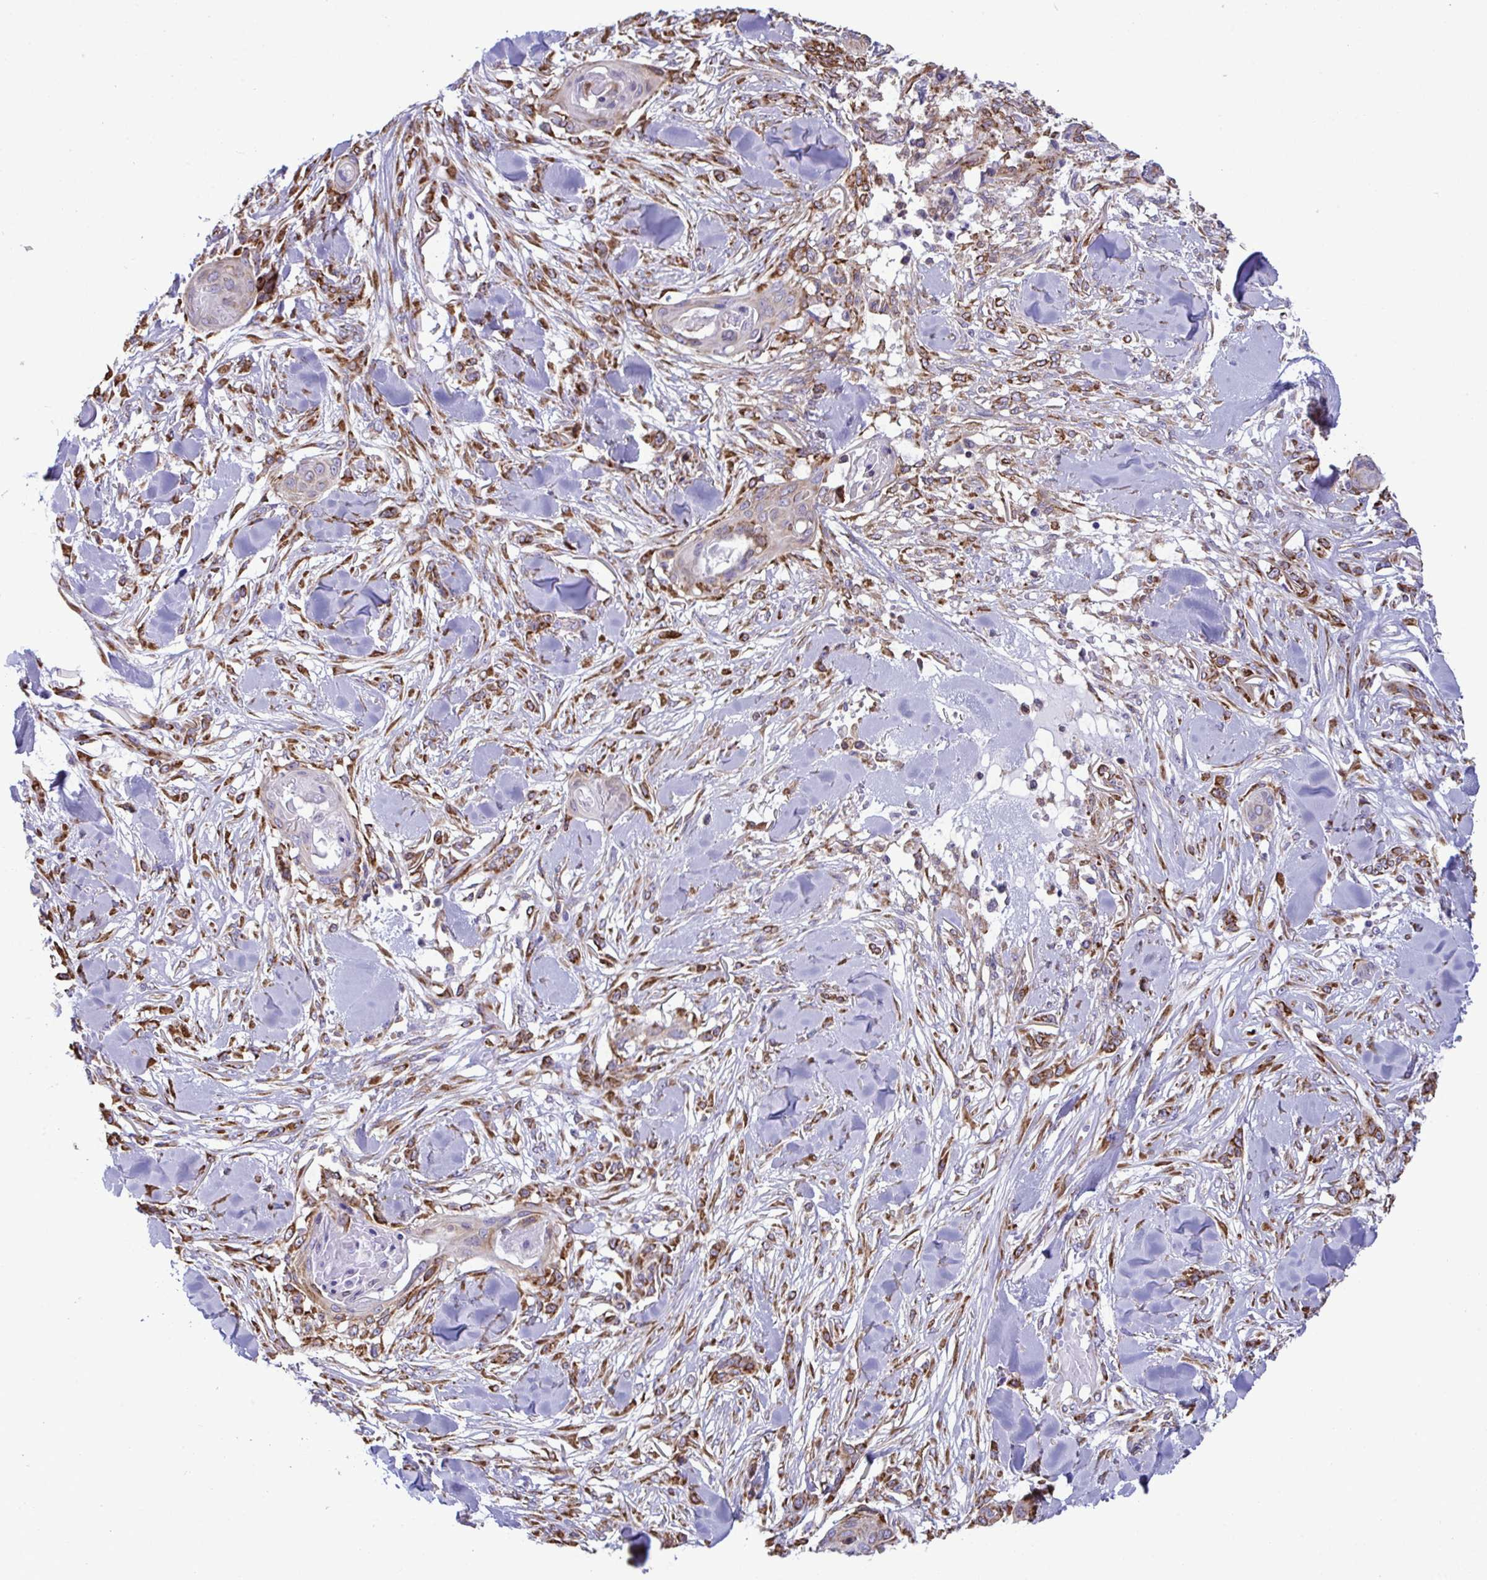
{"staining": {"intensity": "strong", "quantity": "25%-75%", "location": "cytoplasmic/membranous"}, "tissue": "skin cancer", "cell_type": "Tumor cells", "image_type": "cancer", "snomed": [{"axis": "morphology", "description": "Squamous cell carcinoma, NOS"}, {"axis": "topography", "description": "Skin"}], "caption": "DAB immunohistochemical staining of human squamous cell carcinoma (skin) displays strong cytoplasmic/membranous protein positivity in approximately 25%-75% of tumor cells.", "gene": "ASPH", "patient": {"sex": "female", "age": 59}}